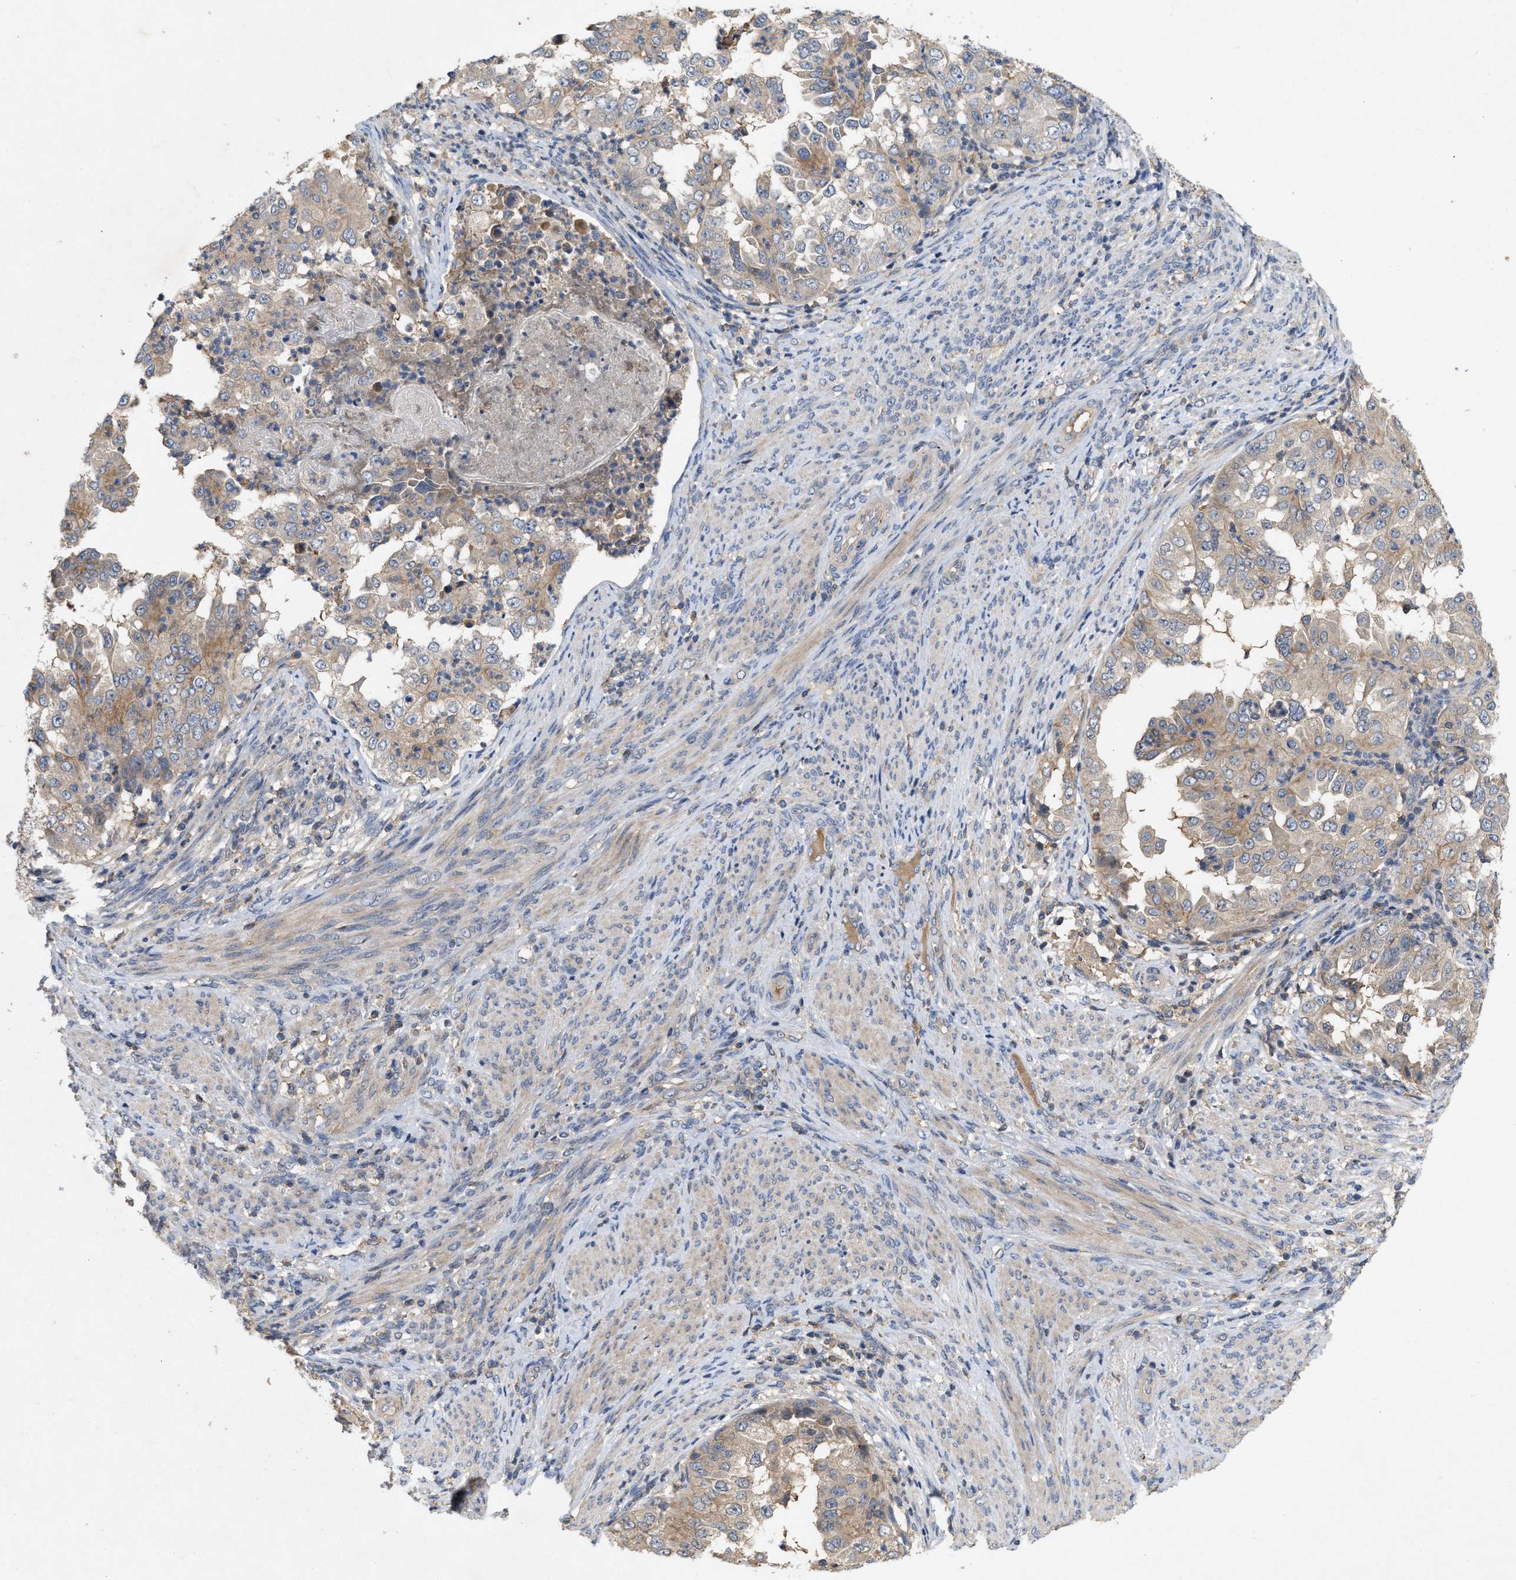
{"staining": {"intensity": "weak", "quantity": "25%-75%", "location": "cytoplasmic/membranous"}, "tissue": "endometrial cancer", "cell_type": "Tumor cells", "image_type": "cancer", "snomed": [{"axis": "morphology", "description": "Adenocarcinoma, NOS"}, {"axis": "topography", "description": "Endometrium"}], "caption": "Immunohistochemical staining of endometrial cancer (adenocarcinoma) exhibits low levels of weak cytoplasmic/membranous protein positivity in approximately 25%-75% of tumor cells.", "gene": "LPAR2", "patient": {"sex": "female", "age": 85}}